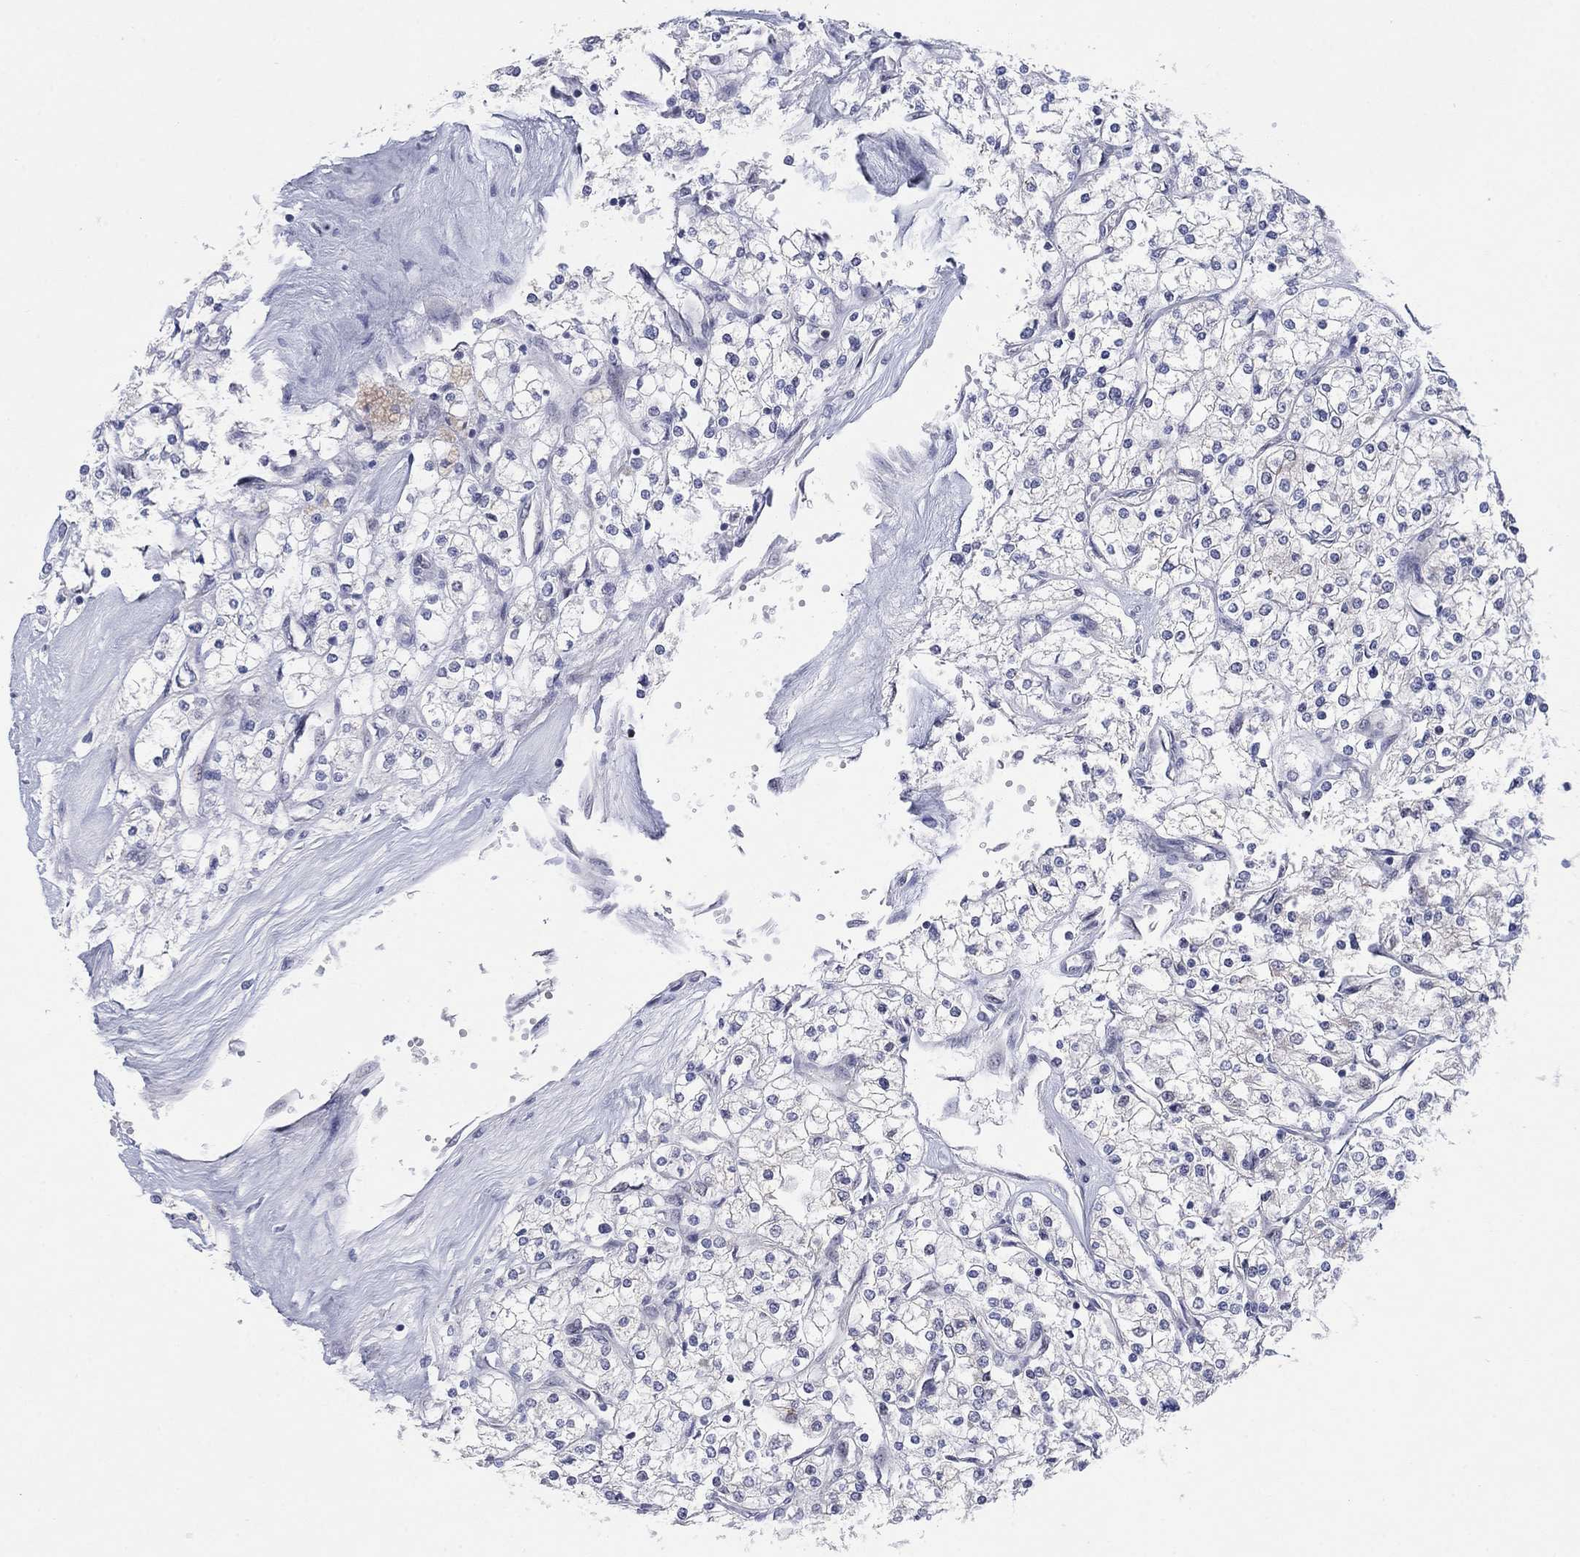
{"staining": {"intensity": "negative", "quantity": "none", "location": "none"}, "tissue": "renal cancer", "cell_type": "Tumor cells", "image_type": "cancer", "snomed": [{"axis": "morphology", "description": "Adenocarcinoma, NOS"}, {"axis": "topography", "description": "Kidney"}], "caption": "Renal cancer (adenocarcinoma) was stained to show a protein in brown. There is no significant positivity in tumor cells. (DAB immunohistochemistry, high magnification).", "gene": "SDC1", "patient": {"sex": "male", "age": 80}}